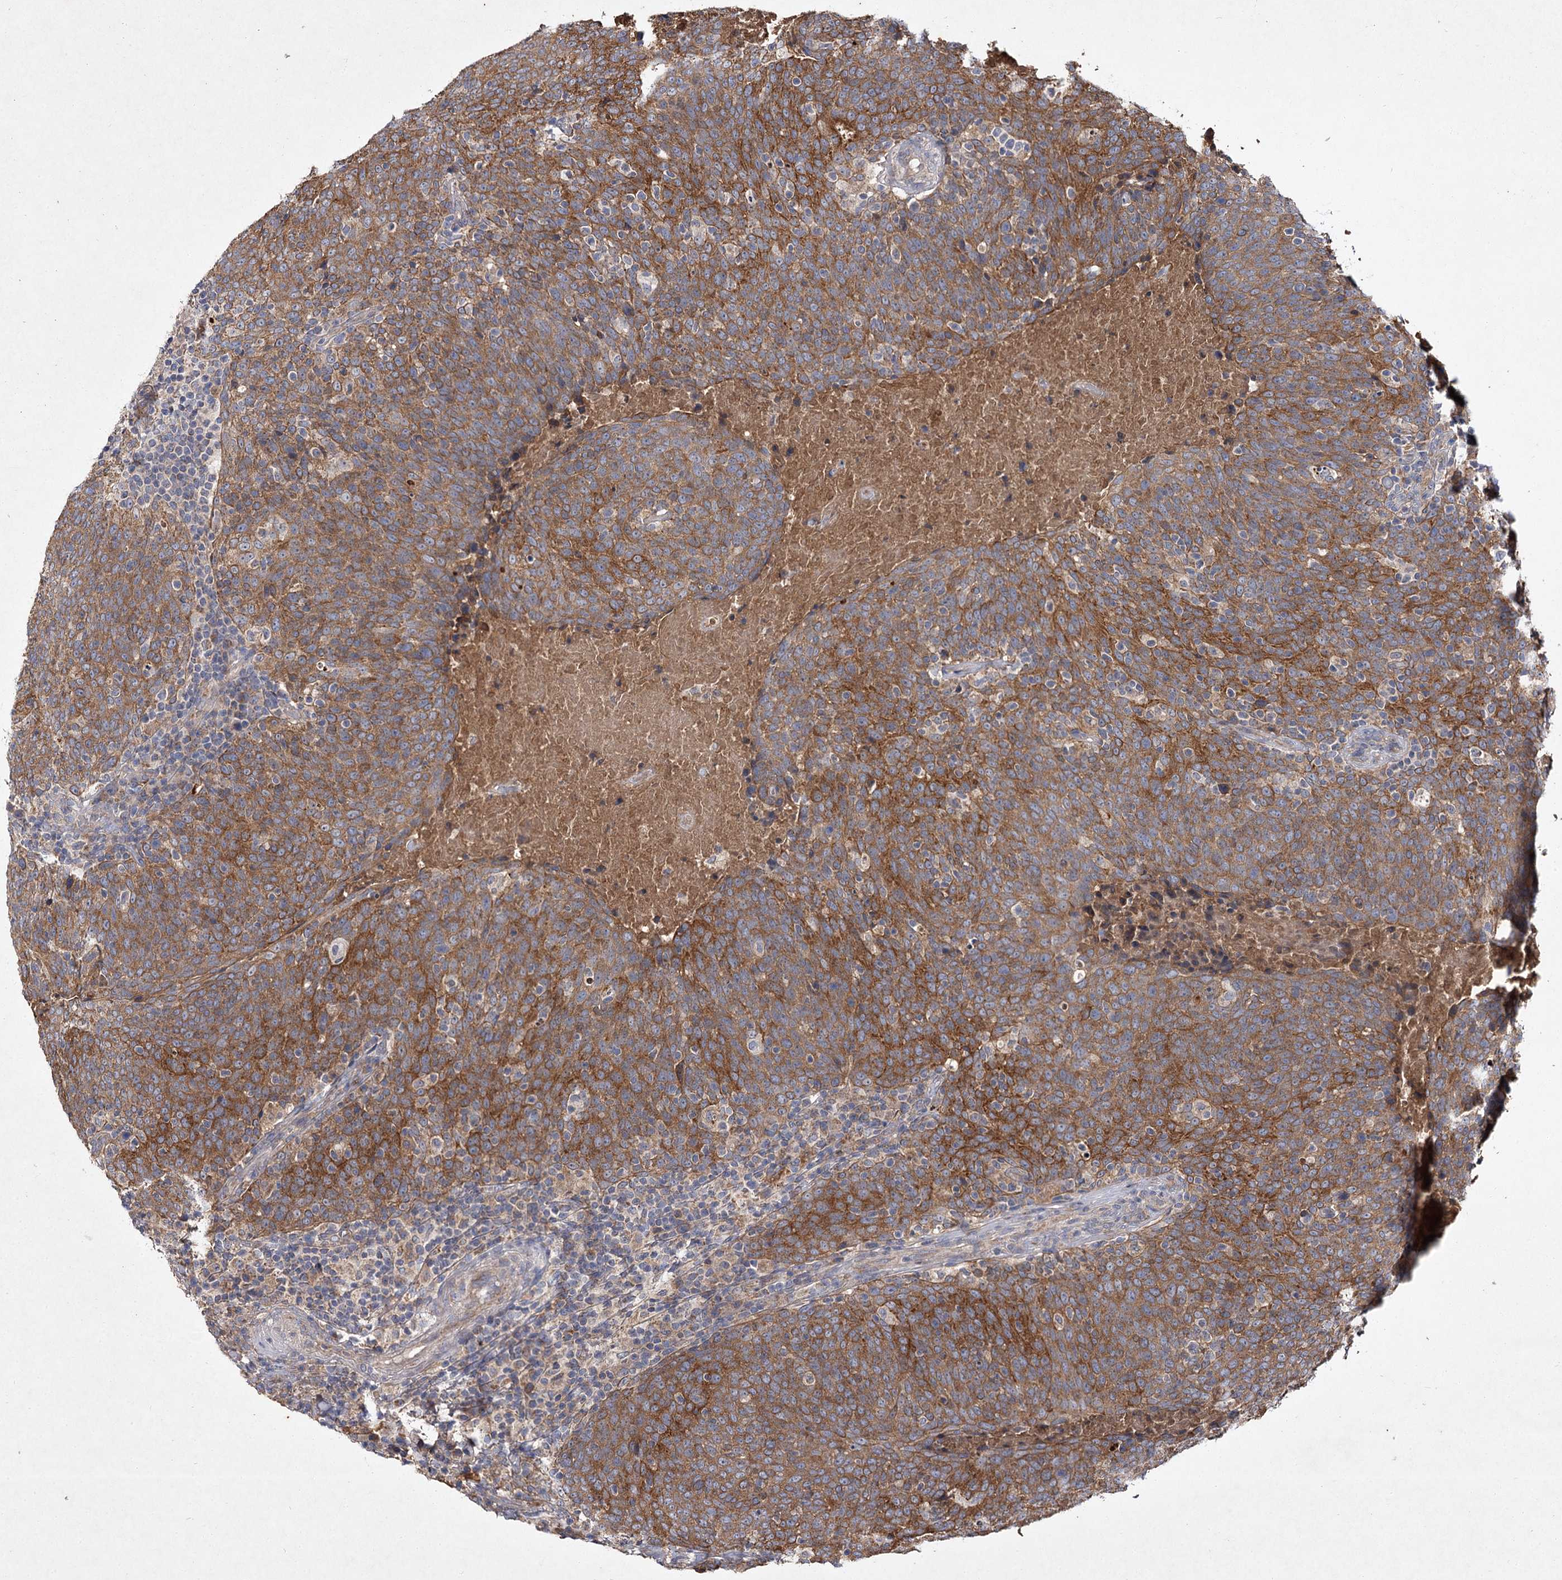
{"staining": {"intensity": "moderate", "quantity": ">75%", "location": "cytoplasmic/membranous"}, "tissue": "head and neck cancer", "cell_type": "Tumor cells", "image_type": "cancer", "snomed": [{"axis": "morphology", "description": "Squamous cell carcinoma, NOS"}, {"axis": "morphology", "description": "Squamous cell carcinoma, metastatic, NOS"}, {"axis": "topography", "description": "Lymph node"}, {"axis": "topography", "description": "Head-Neck"}], "caption": "IHC (DAB (3,3'-diaminobenzidine)) staining of human head and neck cancer demonstrates moderate cytoplasmic/membranous protein expression in about >75% of tumor cells.", "gene": "MFN1", "patient": {"sex": "male", "age": 62}}